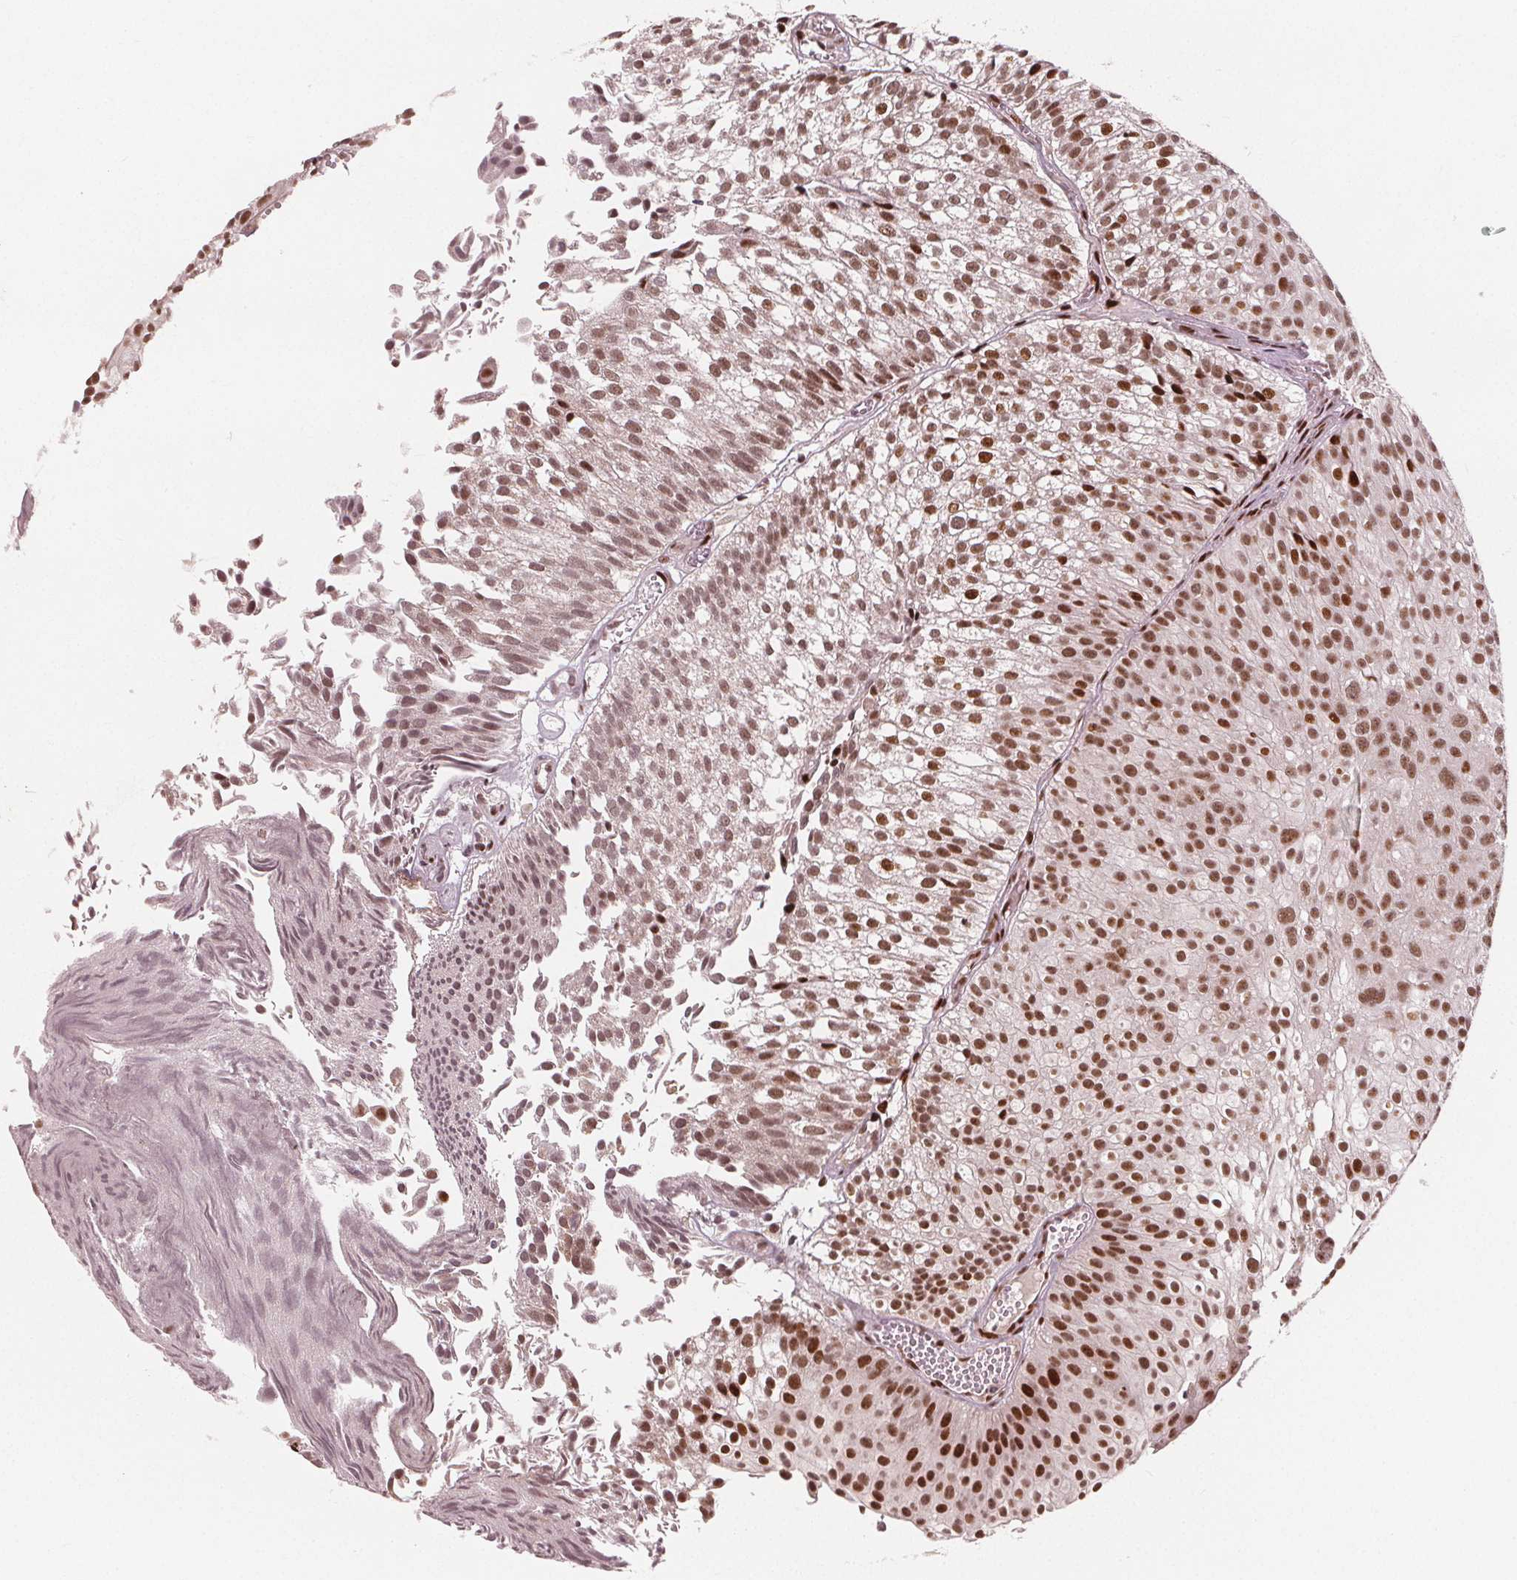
{"staining": {"intensity": "moderate", "quantity": ">75%", "location": "nuclear"}, "tissue": "urothelial cancer", "cell_type": "Tumor cells", "image_type": "cancer", "snomed": [{"axis": "morphology", "description": "Urothelial carcinoma, Low grade"}, {"axis": "topography", "description": "Urinary bladder"}], "caption": "Immunohistochemical staining of human urothelial cancer demonstrates moderate nuclear protein expression in about >75% of tumor cells. The staining was performed using DAB (3,3'-diaminobenzidine), with brown indicating positive protein expression. Nuclei are stained blue with hematoxylin.", "gene": "SNRNP35", "patient": {"sex": "male", "age": 70}}